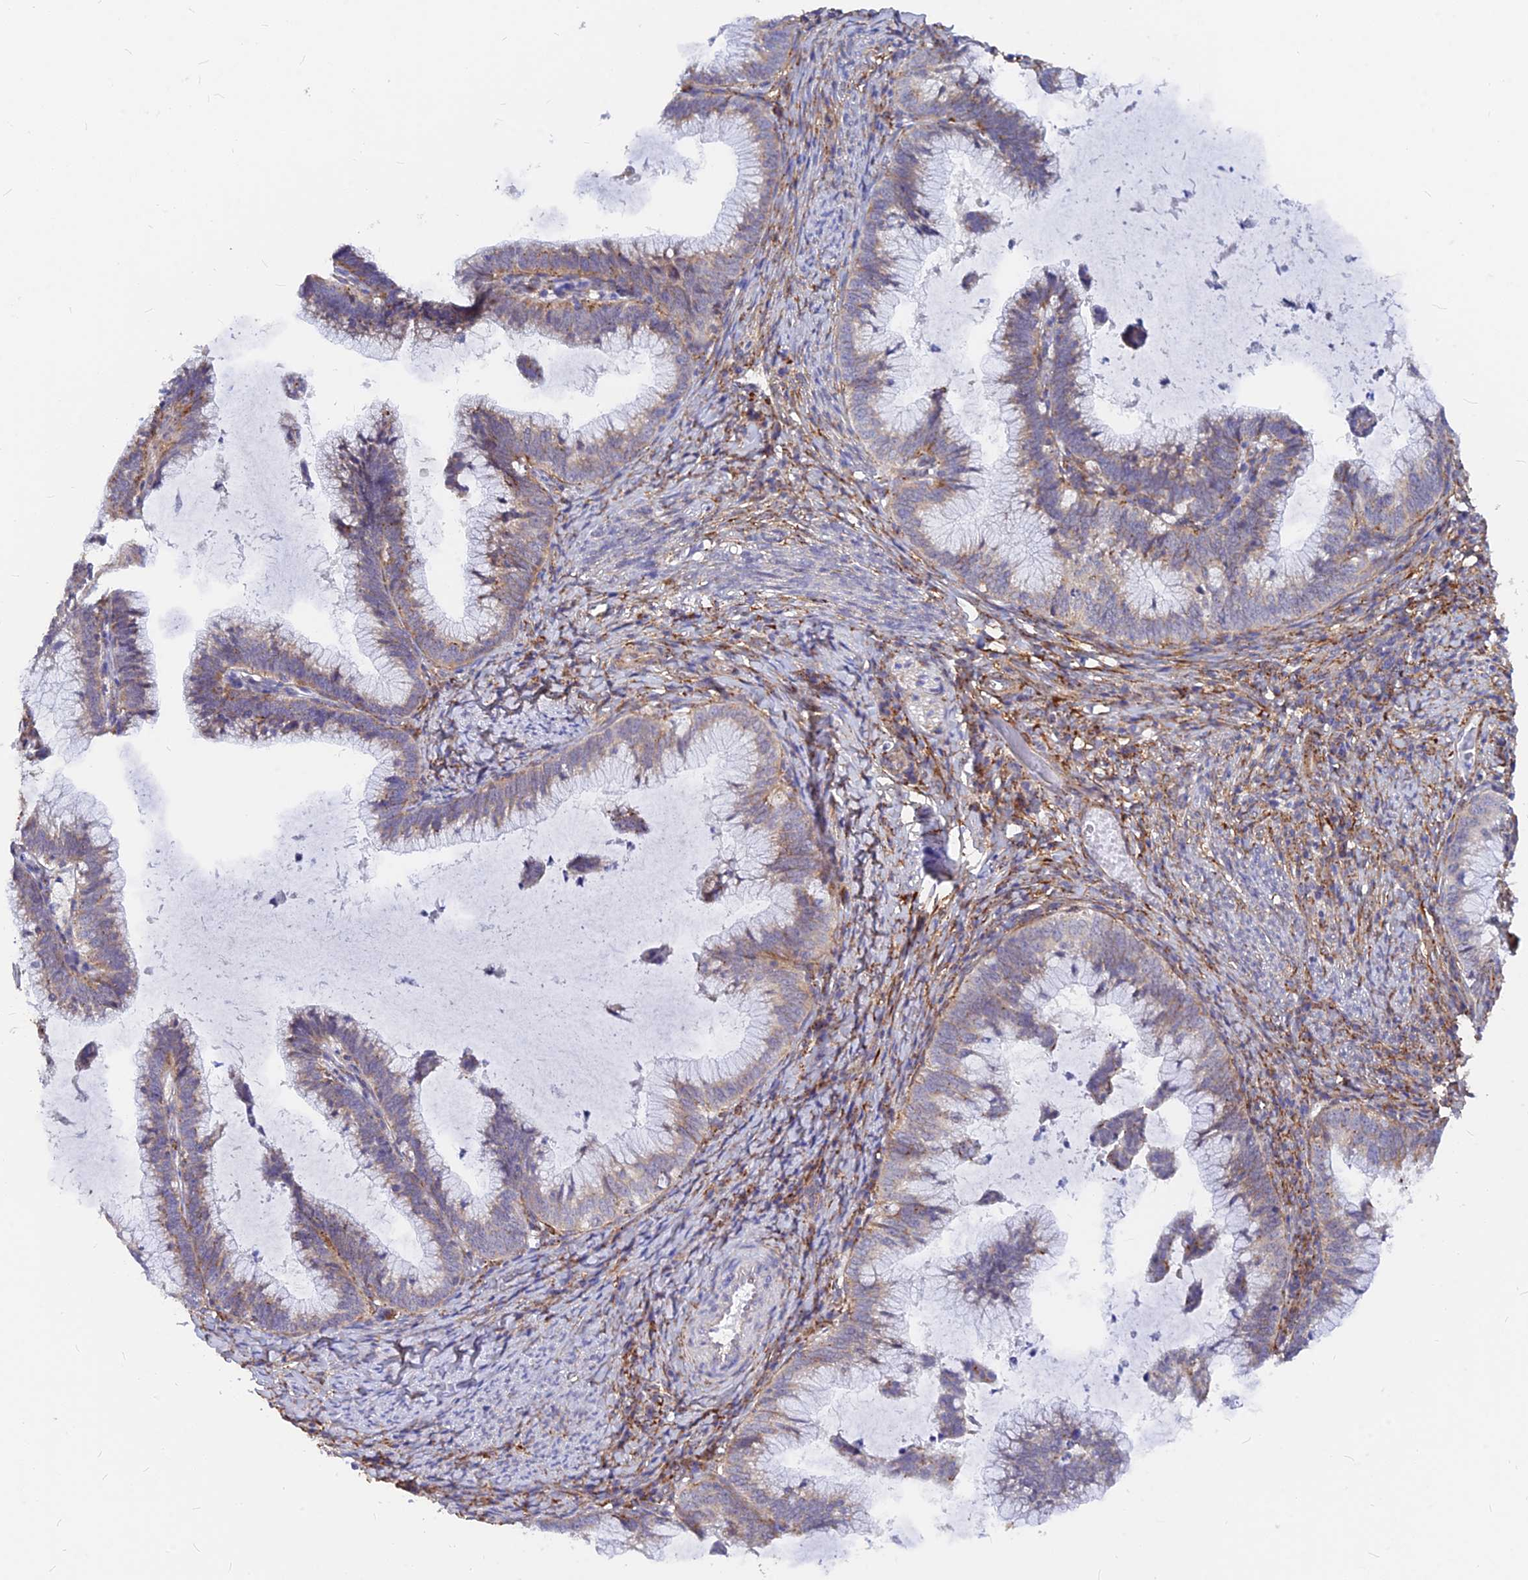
{"staining": {"intensity": "weak", "quantity": "<25%", "location": "cytoplasmic/membranous"}, "tissue": "cervical cancer", "cell_type": "Tumor cells", "image_type": "cancer", "snomed": [{"axis": "morphology", "description": "Adenocarcinoma, NOS"}, {"axis": "topography", "description": "Cervix"}], "caption": "Immunohistochemistry image of cervical cancer (adenocarcinoma) stained for a protein (brown), which shows no expression in tumor cells.", "gene": "VSTM2L", "patient": {"sex": "female", "age": 36}}